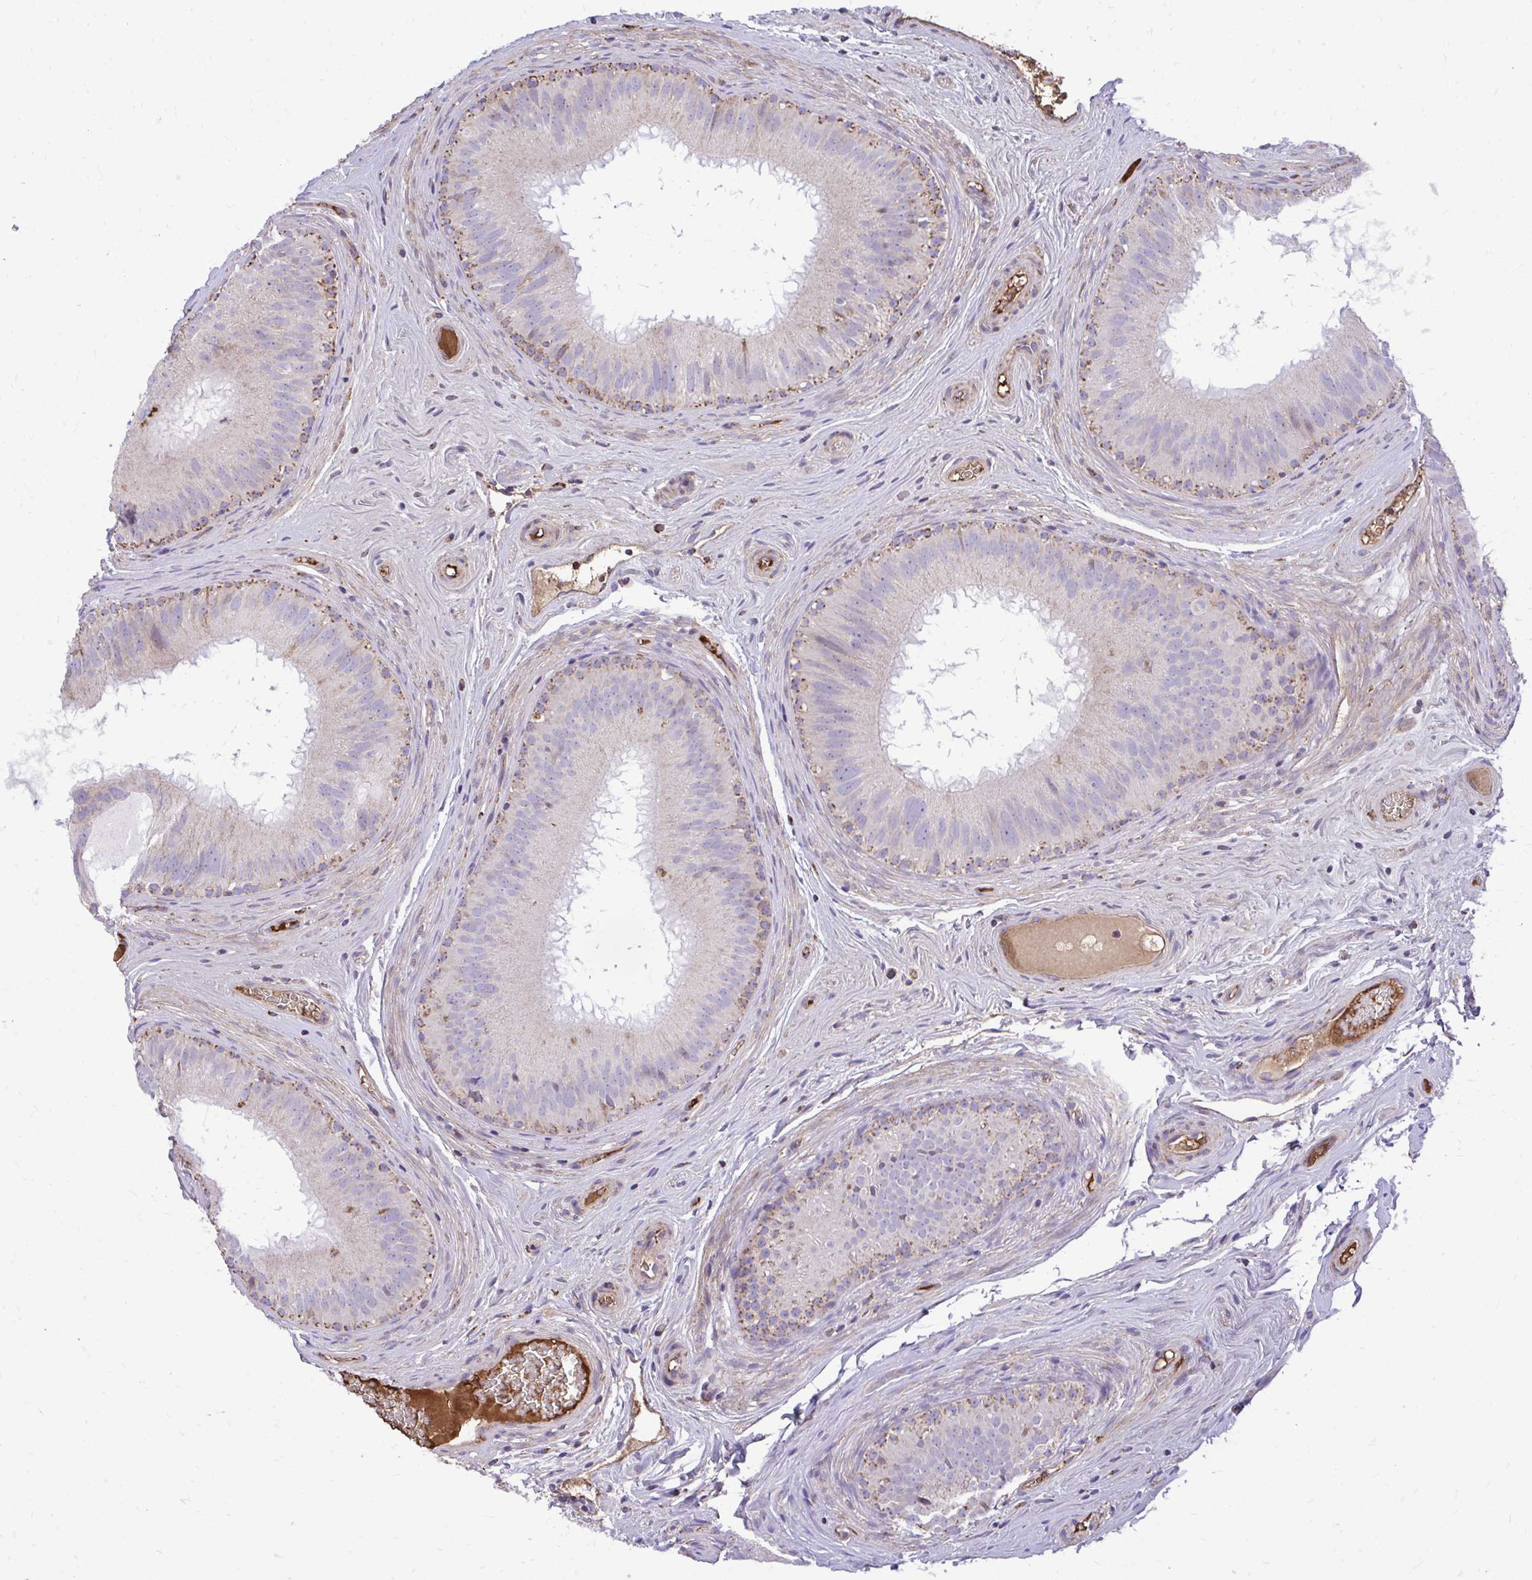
{"staining": {"intensity": "weak", "quantity": "<25%", "location": "cytoplasmic/membranous"}, "tissue": "epididymis", "cell_type": "Glandular cells", "image_type": "normal", "snomed": [{"axis": "morphology", "description": "Normal tissue, NOS"}, {"axis": "topography", "description": "Epididymis"}], "caption": "Immunohistochemical staining of normal epididymis displays no significant expression in glandular cells.", "gene": "ATP13A2", "patient": {"sex": "male", "age": 44}}